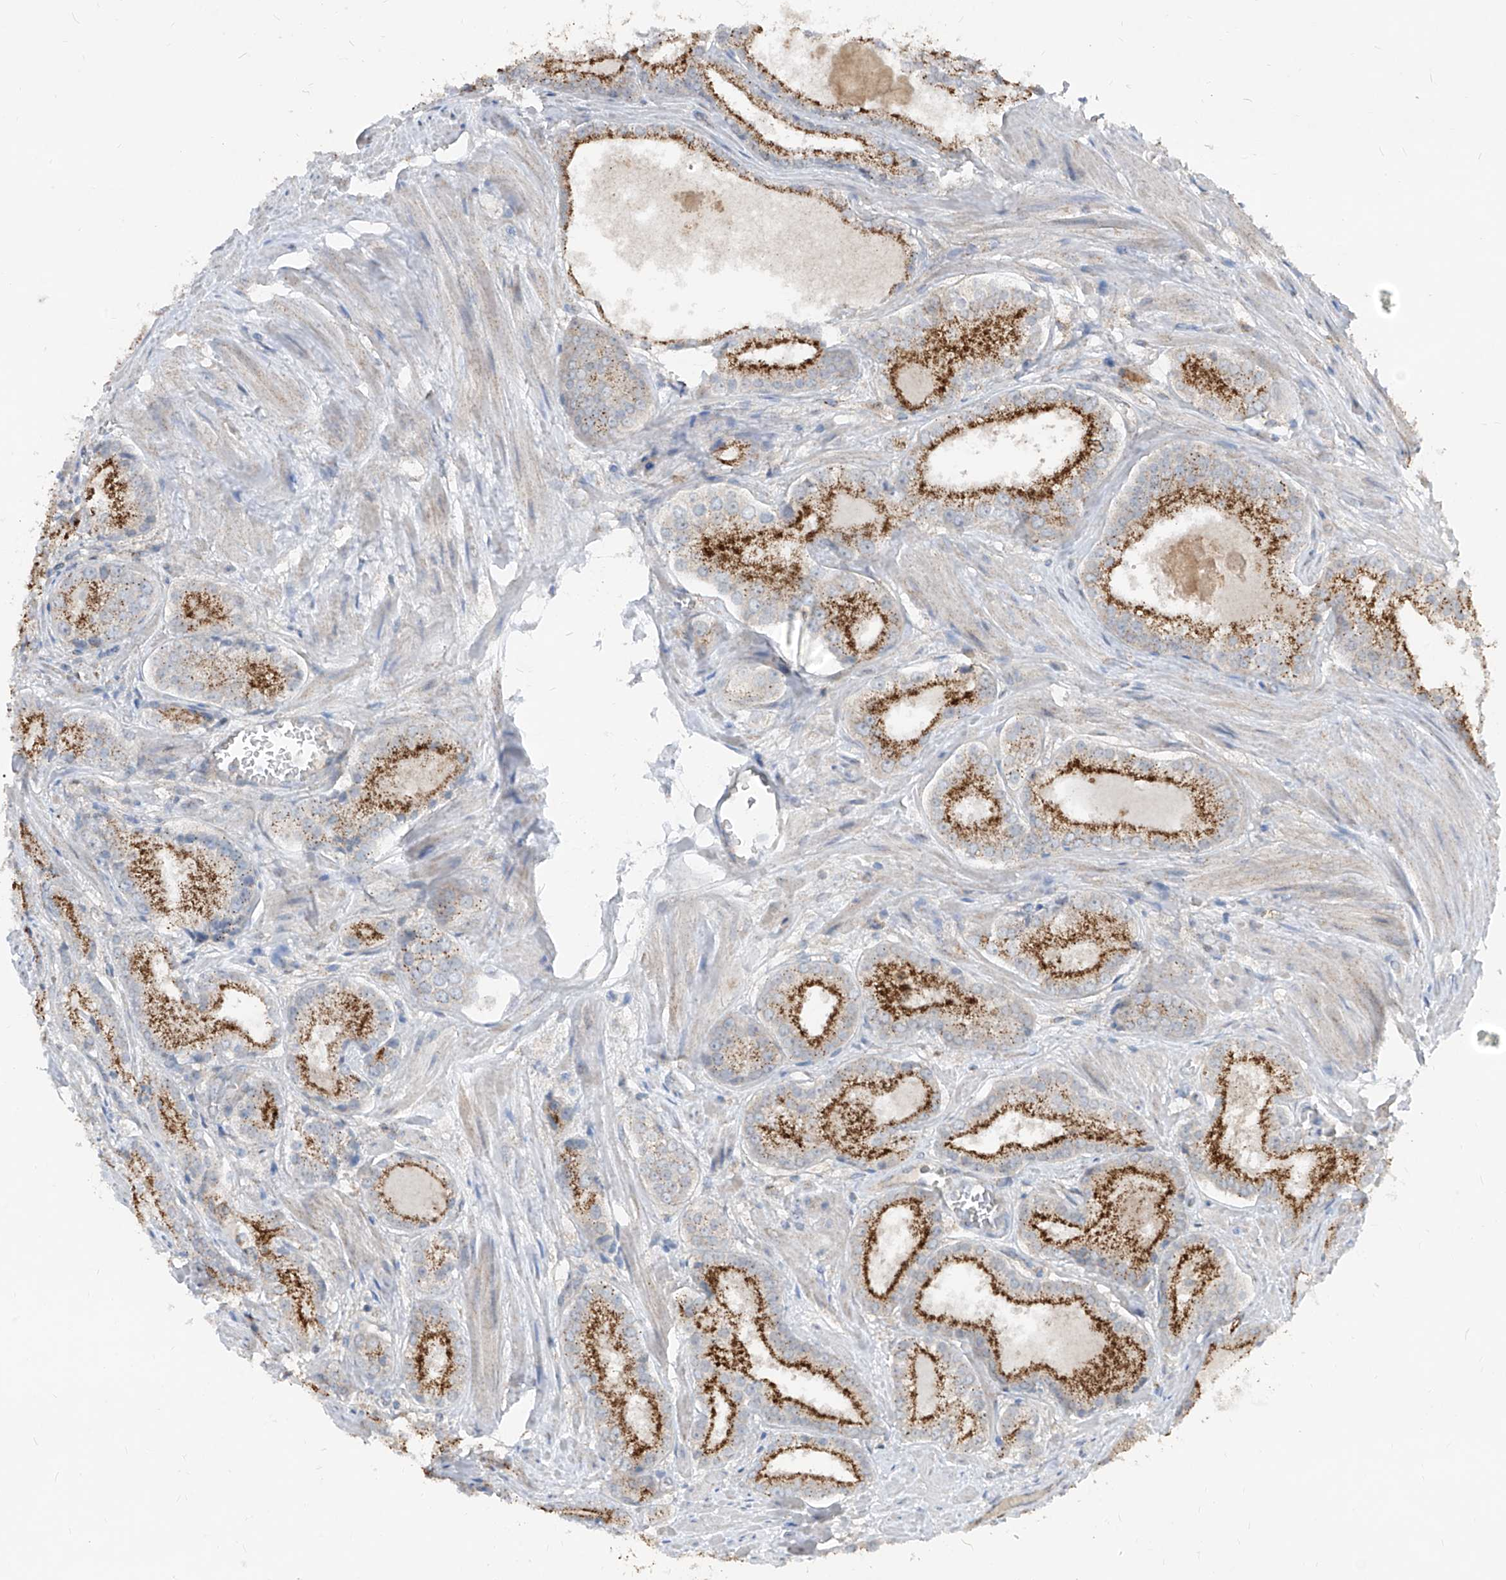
{"staining": {"intensity": "strong", "quantity": "25%-75%", "location": "cytoplasmic/membranous"}, "tissue": "prostate cancer", "cell_type": "Tumor cells", "image_type": "cancer", "snomed": [{"axis": "morphology", "description": "Adenocarcinoma, Low grade"}, {"axis": "topography", "description": "Prostate"}], "caption": "Strong cytoplasmic/membranous expression for a protein is seen in approximately 25%-75% of tumor cells of prostate cancer (adenocarcinoma (low-grade)) using IHC.", "gene": "ABCD3", "patient": {"sex": "male", "age": 54}}